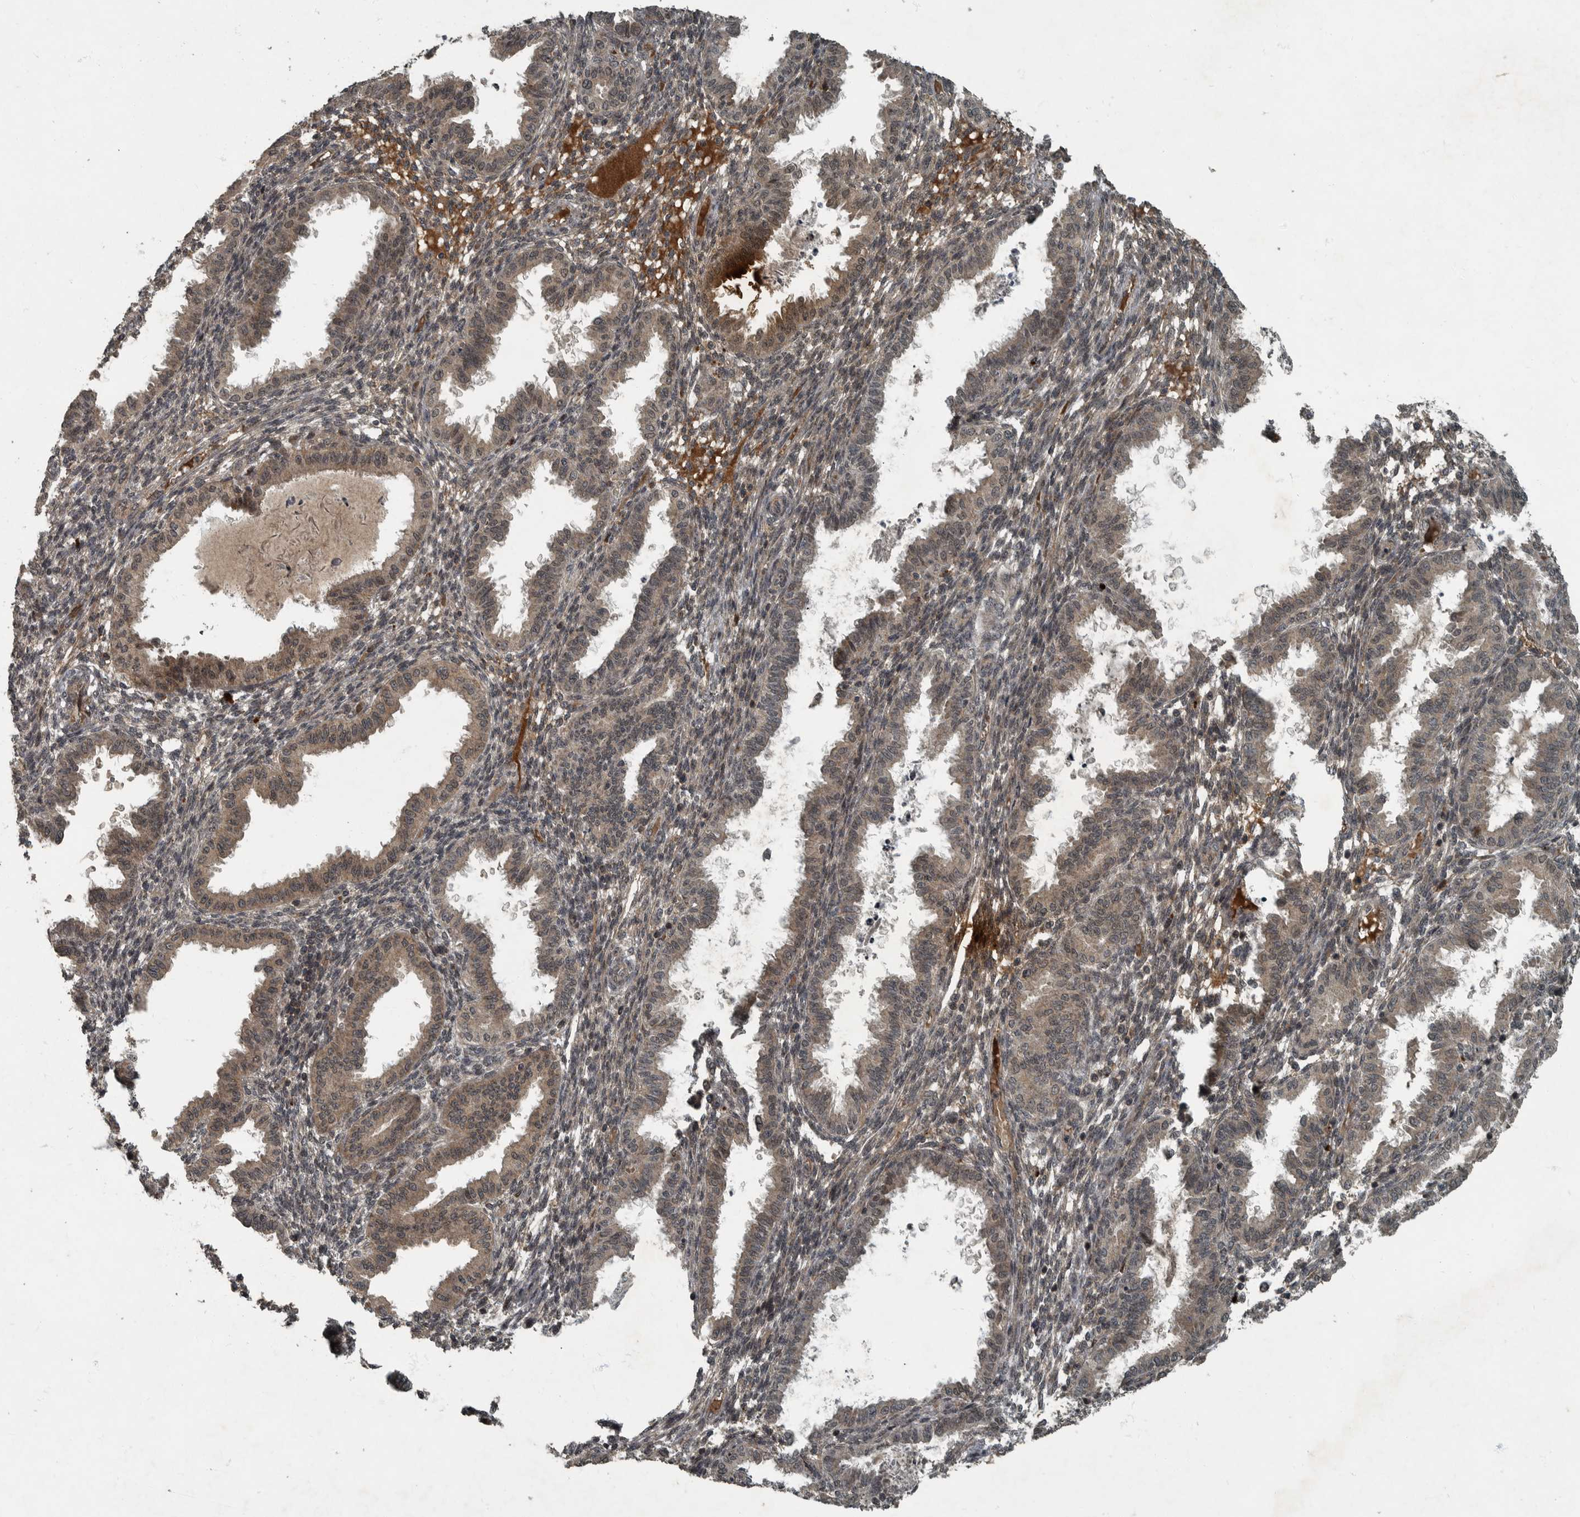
{"staining": {"intensity": "weak", "quantity": "25%-75%", "location": "nuclear"}, "tissue": "endometrium", "cell_type": "Cells in endometrial stroma", "image_type": "normal", "snomed": [{"axis": "morphology", "description": "Normal tissue, NOS"}, {"axis": "topography", "description": "Endometrium"}], "caption": "Protein staining exhibits weak nuclear expression in about 25%-75% of cells in endometrial stroma in unremarkable endometrium.", "gene": "FOXO1", "patient": {"sex": "female", "age": 33}}